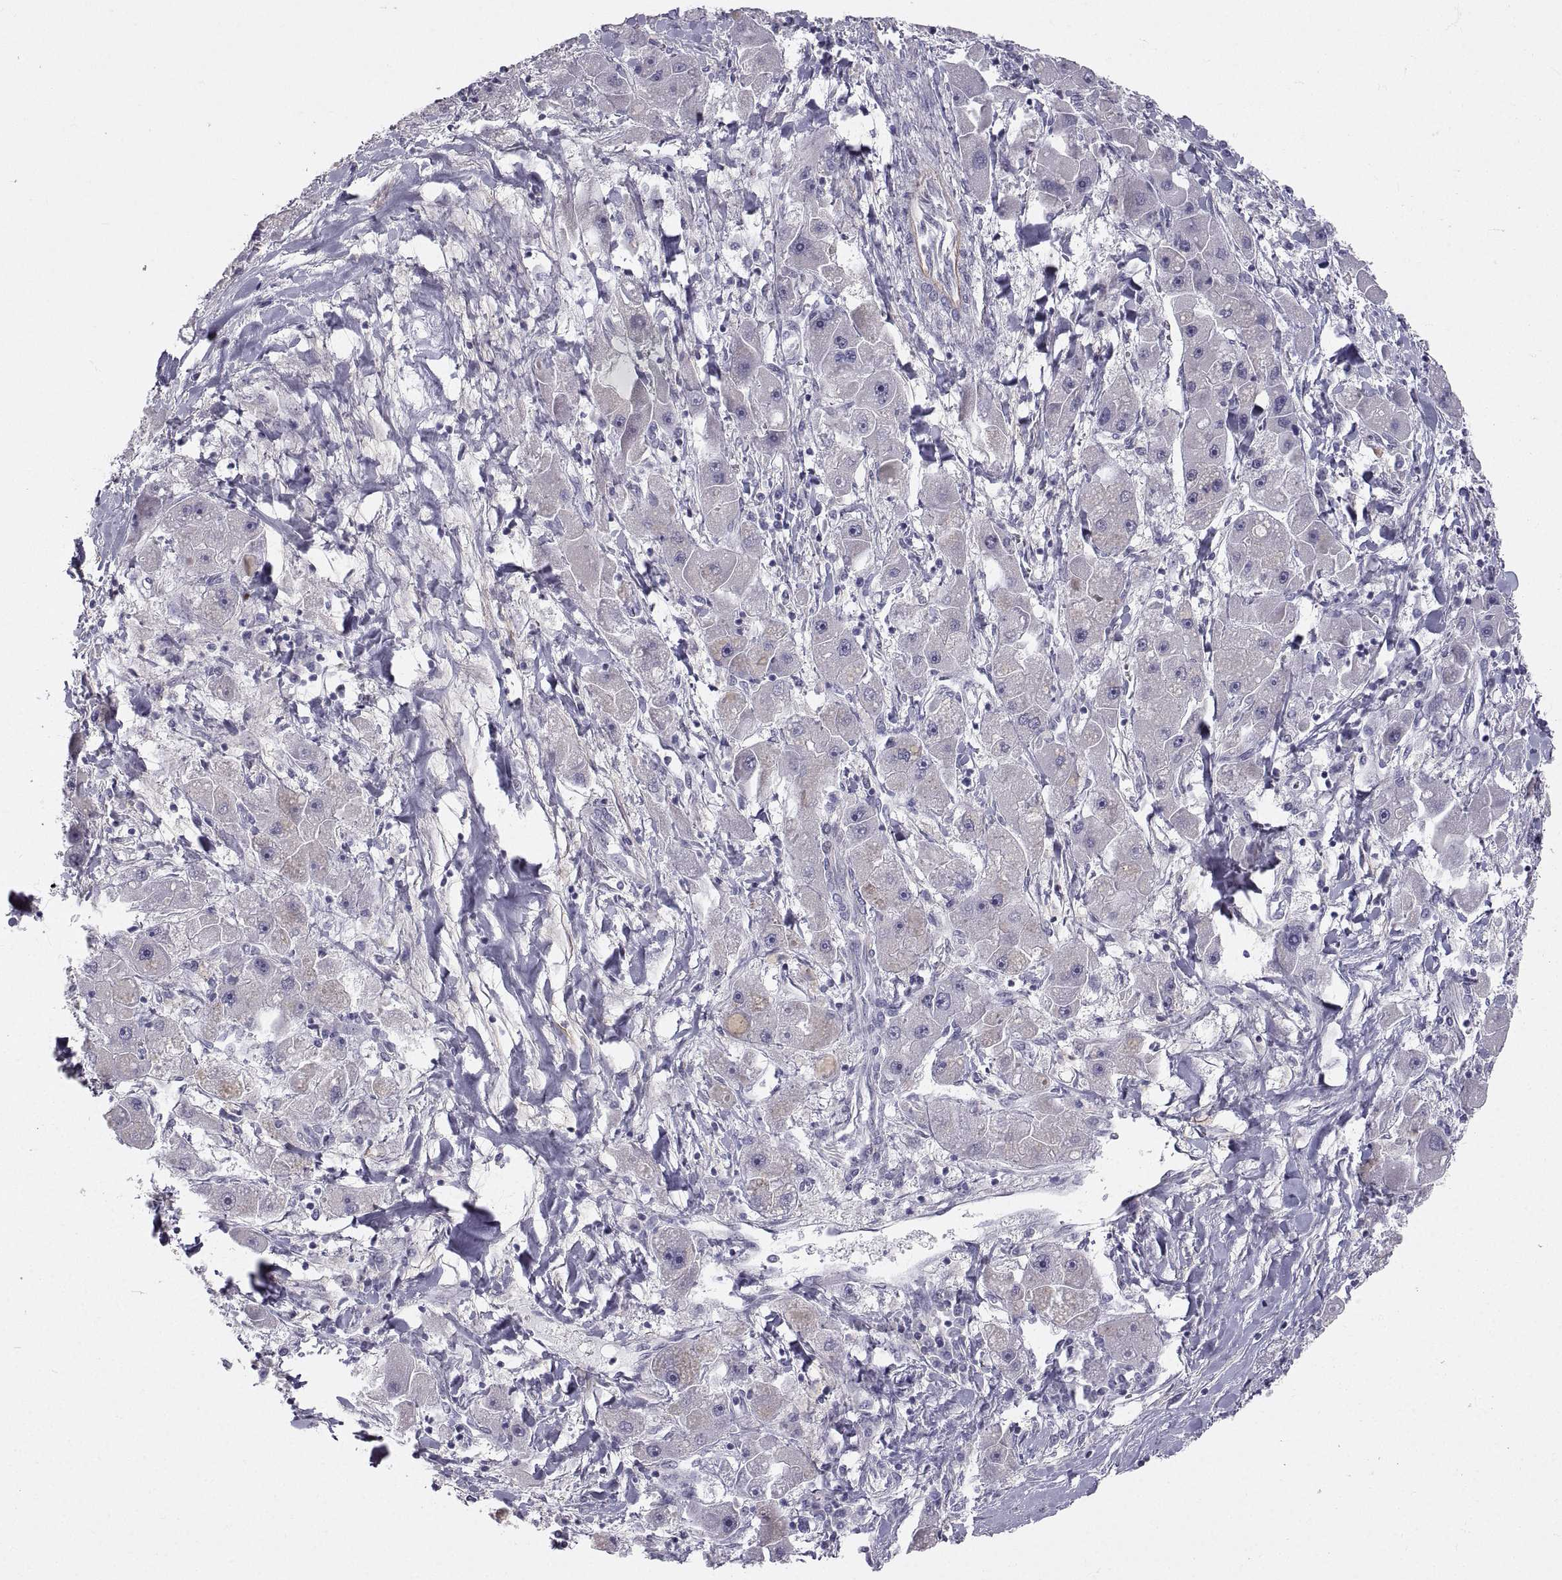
{"staining": {"intensity": "negative", "quantity": "none", "location": "none"}, "tissue": "liver cancer", "cell_type": "Tumor cells", "image_type": "cancer", "snomed": [{"axis": "morphology", "description": "Carcinoma, Hepatocellular, NOS"}, {"axis": "topography", "description": "Liver"}], "caption": "Liver cancer (hepatocellular carcinoma) stained for a protein using immunohistochemistry reveals no positivity tumor cells.", "gene": "ZNF185", "patient": {"sex": "male", "age": 24}}